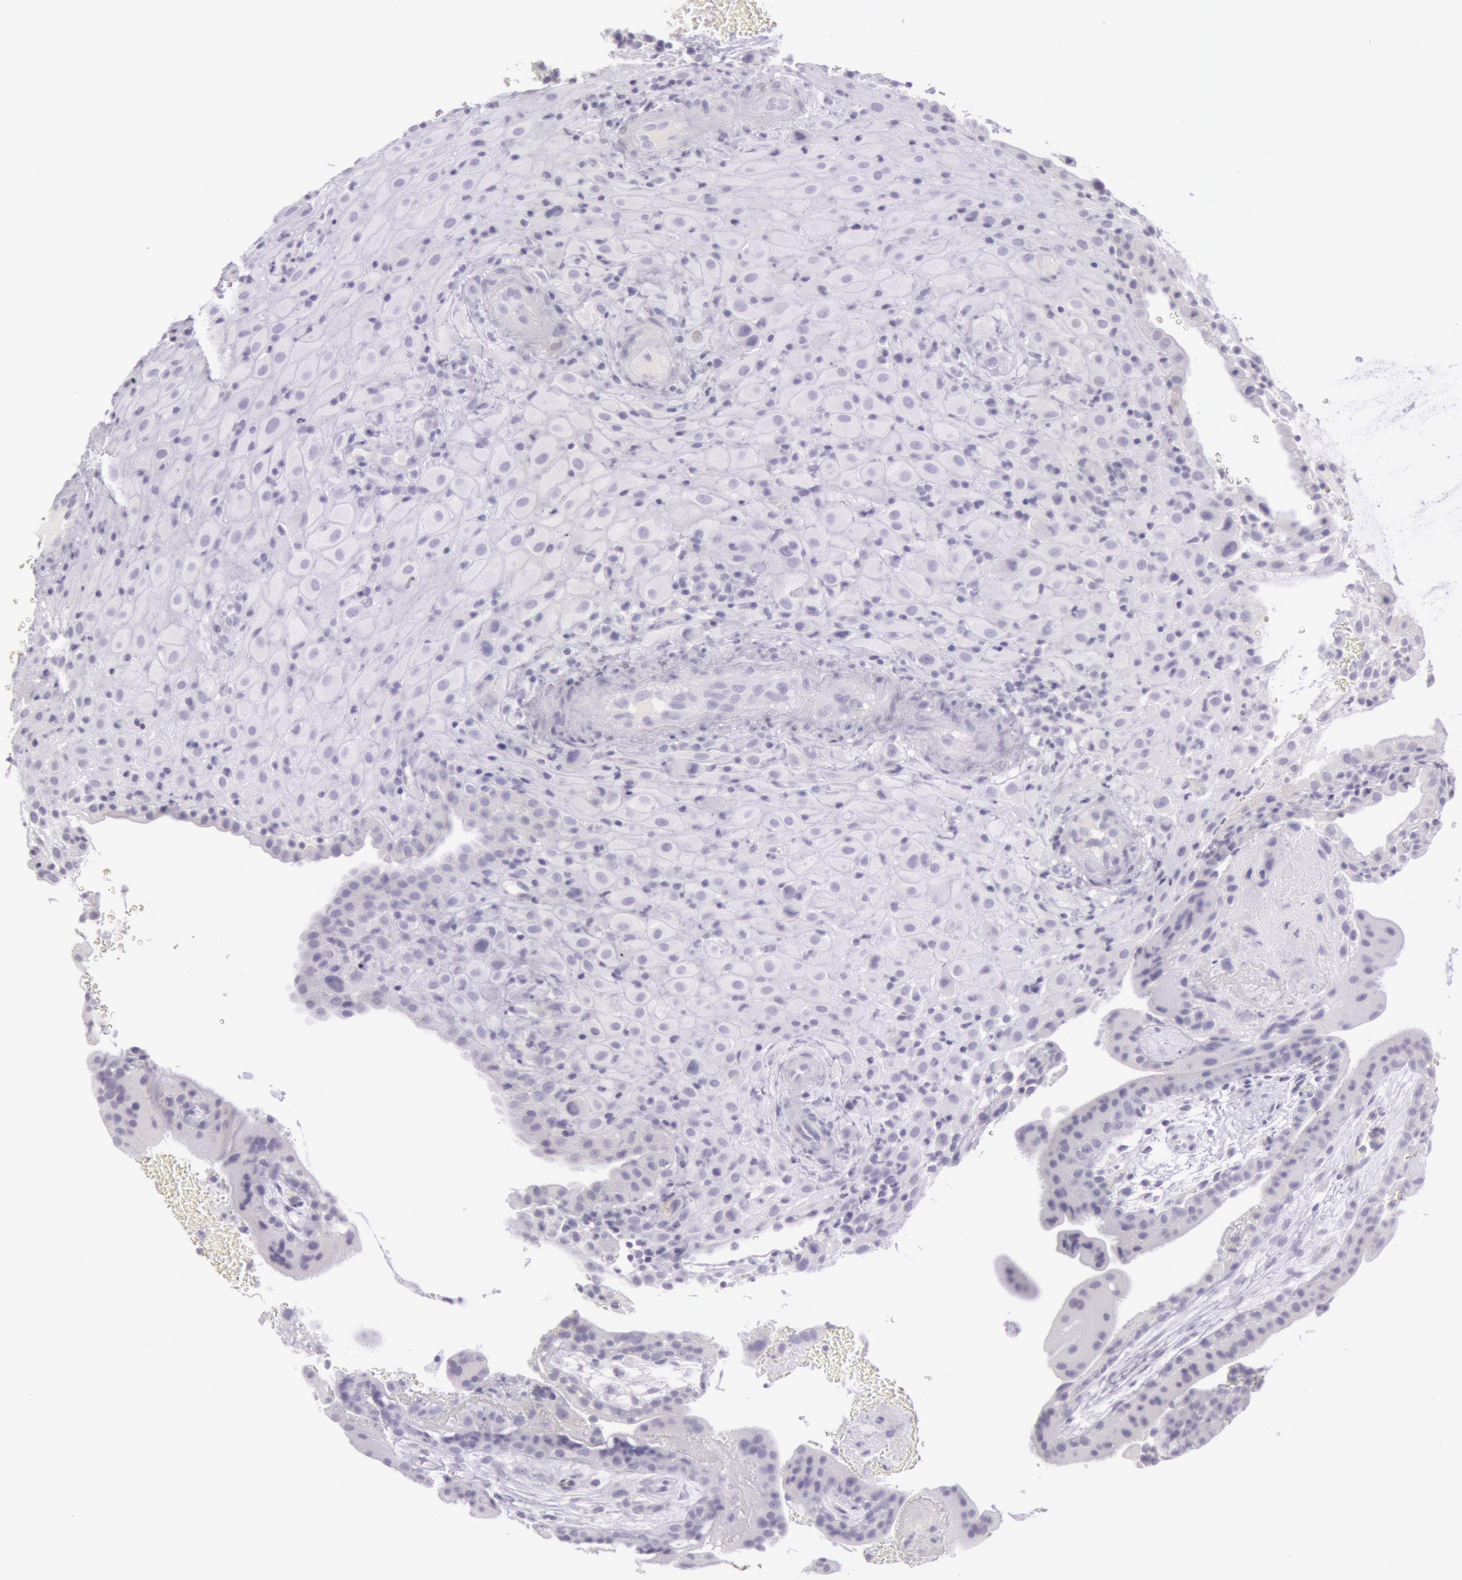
{"staining": {"intensity": "negative", "quantity": "none", "location": "none"}, "tissue": "placenta", "cell_type": "Decidual cells", "image_type": "normal", "snomed": [{"axis": "morphology", "description": "Normal tissue, NOS"}, {"axis": "topography", "description": "Placenta"}], "caption": "Decidual cells are negative for protein expression in normal human placenta. (Stains: DAB (3,3'-diaminobenzidine) IHC with hematoxylin counter stain, Microscopy: brightfield microscopy at high magnification).", "gene": "CKB", "patient": {"sex": "female", "age": 19}}